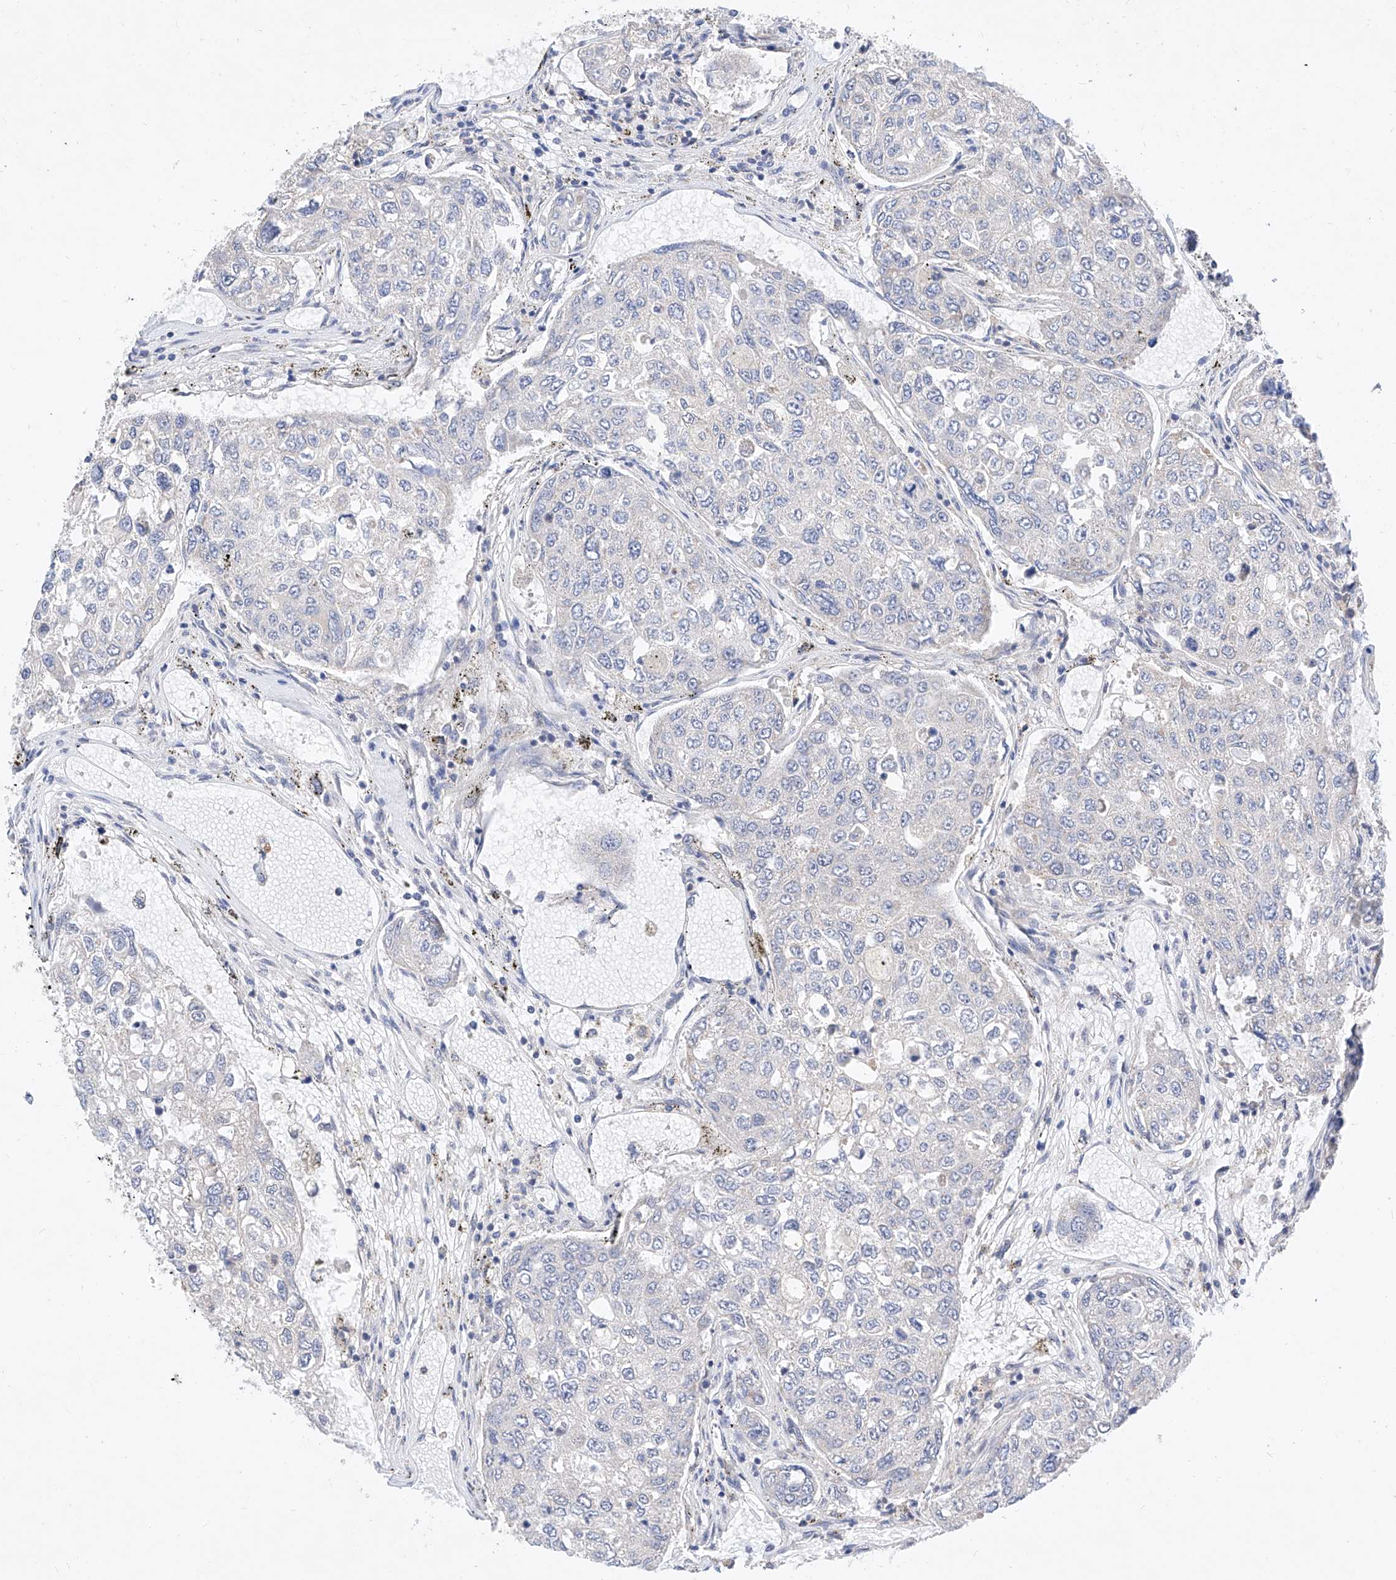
{"staining": {"intensity": "negative", "quantity": "none", "location": "none"}, "tissue": "urothelial cancer", "cell_type": "Tumor cells", "image_type": "cancer", "snomed": [{"axis": "morphology", "description": "Urothelial carcinoma, High grade"}, {"axis": "topography", "description": "Lymph node"}, {"axis": "topography", "description": "Urinary bladder"}], "caption": "Protein analysis of urothelial carcinoma (high-grade) shows no significant staining in tumor cells.", "gene": "KCNJ1", "patient": {"sex": "male", "age": 51}}